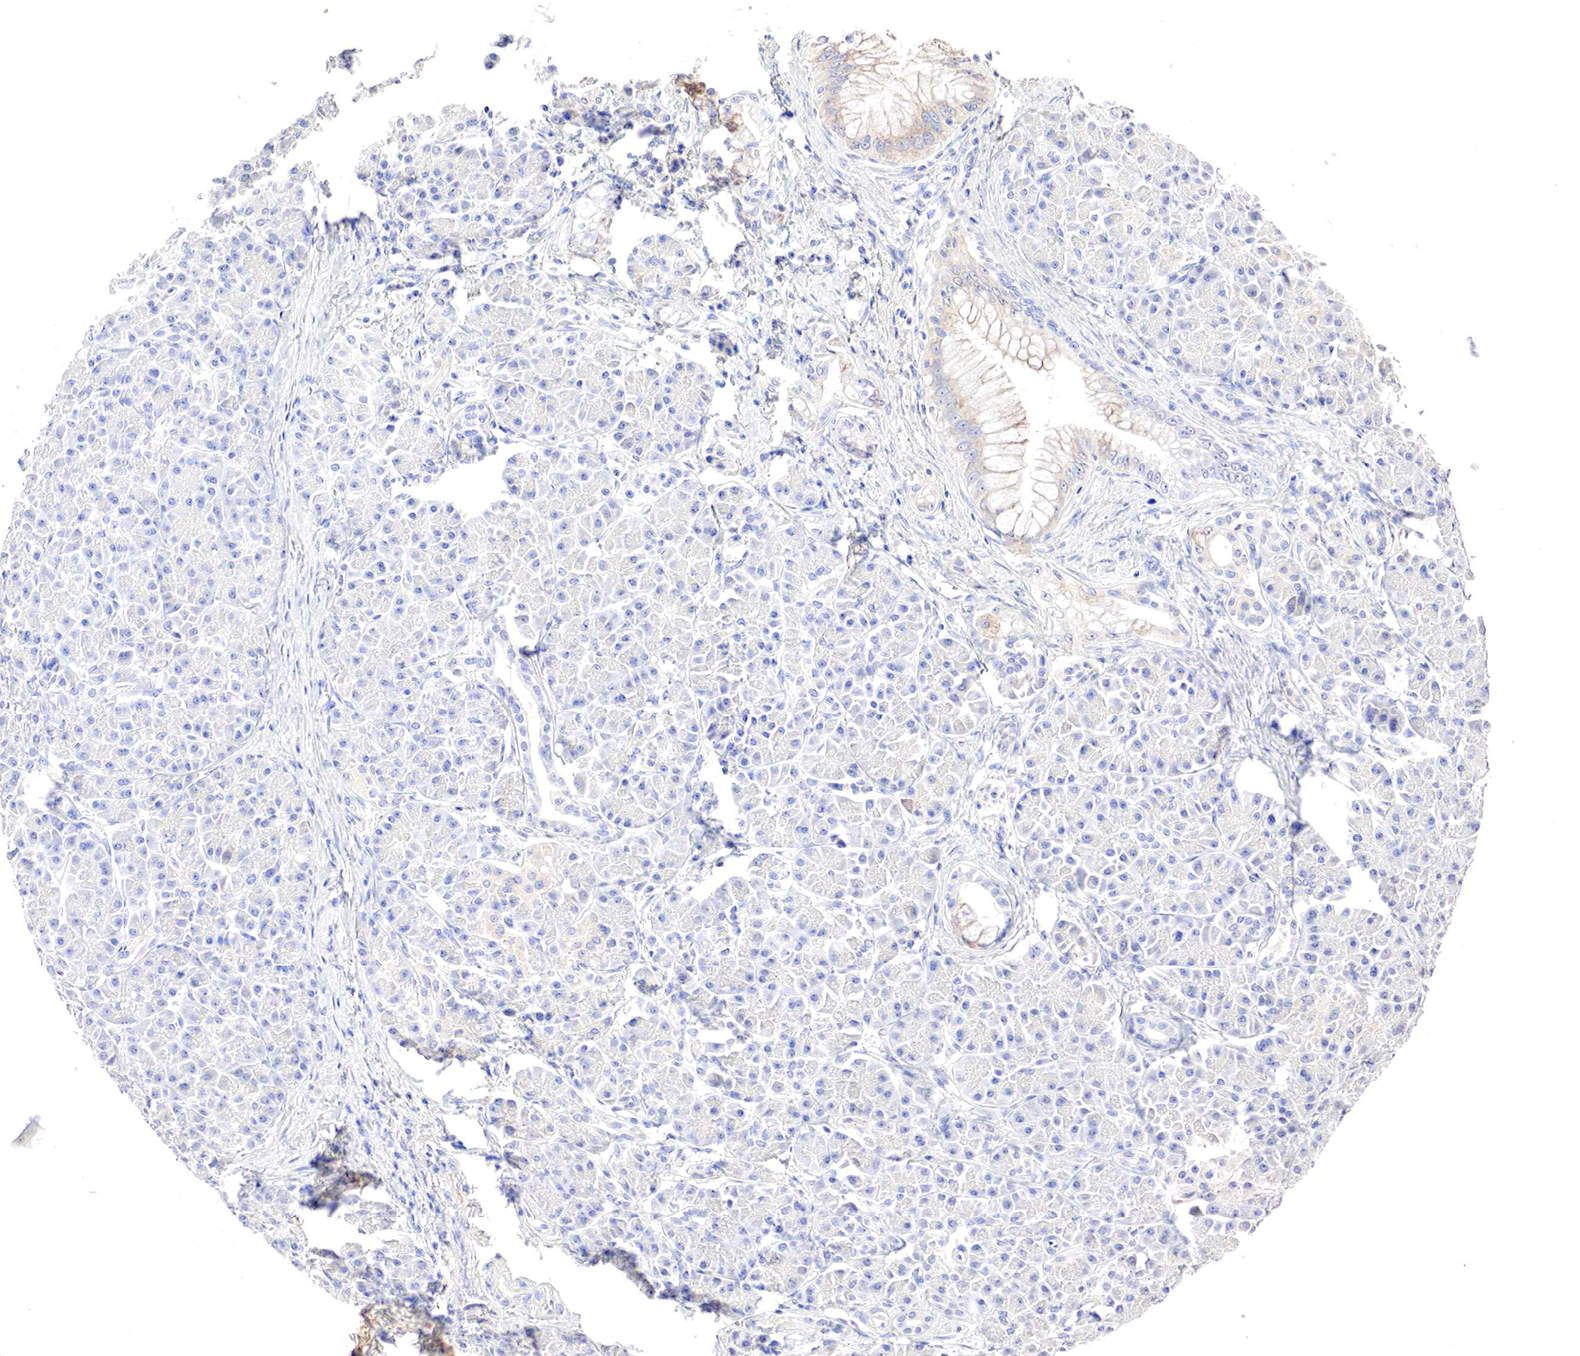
{"staining": {"intensity": "negative", "quantity": "none", "location": "none"}, "tissue": "pancreas", "cell_type": "Exocrine glandular cells", "image_type": "normal", "snomed": [{"axis": "morphology", "description": "Normal tissue, NOS"}, {"axis": "topography", "description": "Pancreas"}], "caption": "Immunohistochemistry photomicrograph of unremarkable pancreas: human pancreas stained with DAB (3,3'-diaminobenzidine) demonstrates no significant protein positivity in exocrine glandular cells. The staining was performed using DAB to visualize the protein expression in brown, while the nuclei were stained in blue with hematoxylin (Magnification: 20x).", "gene": "GATA1", "patient": {"sex": "male", "age": 73}}